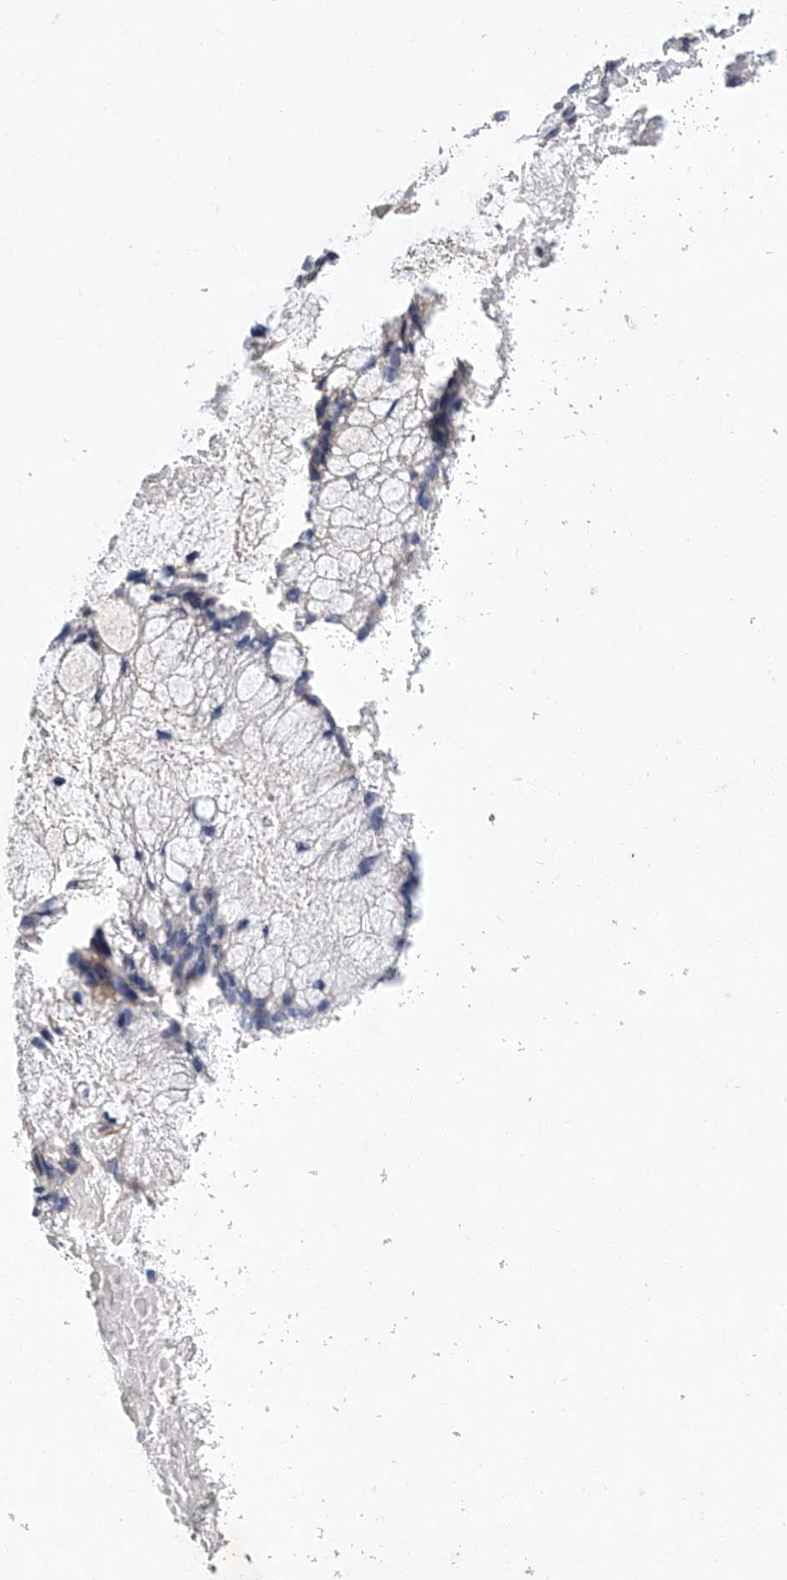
{"staining": {"intensity": "negative", "quantity": "none", "location": "none"}, "tissue": "ovarian cancer", "cell_type": "Tumor cells", "image_type": "cancer", "snomed": [{"axis": "morphology", "description": "Cystadenocarcinoma, mucinous, NOS"}, {"axis": "topography", "description": "Ovary"}], "caption": "IHC image of mucinous cystadenocarcinoma (ovarian) stained for a protein (brown), which exhibits no positivity in tumor cells. (DAB immunohistochemistry (IHC), high magnification).", "gene": "AMD1", "patient": {"sex": "female", "age": 37}}